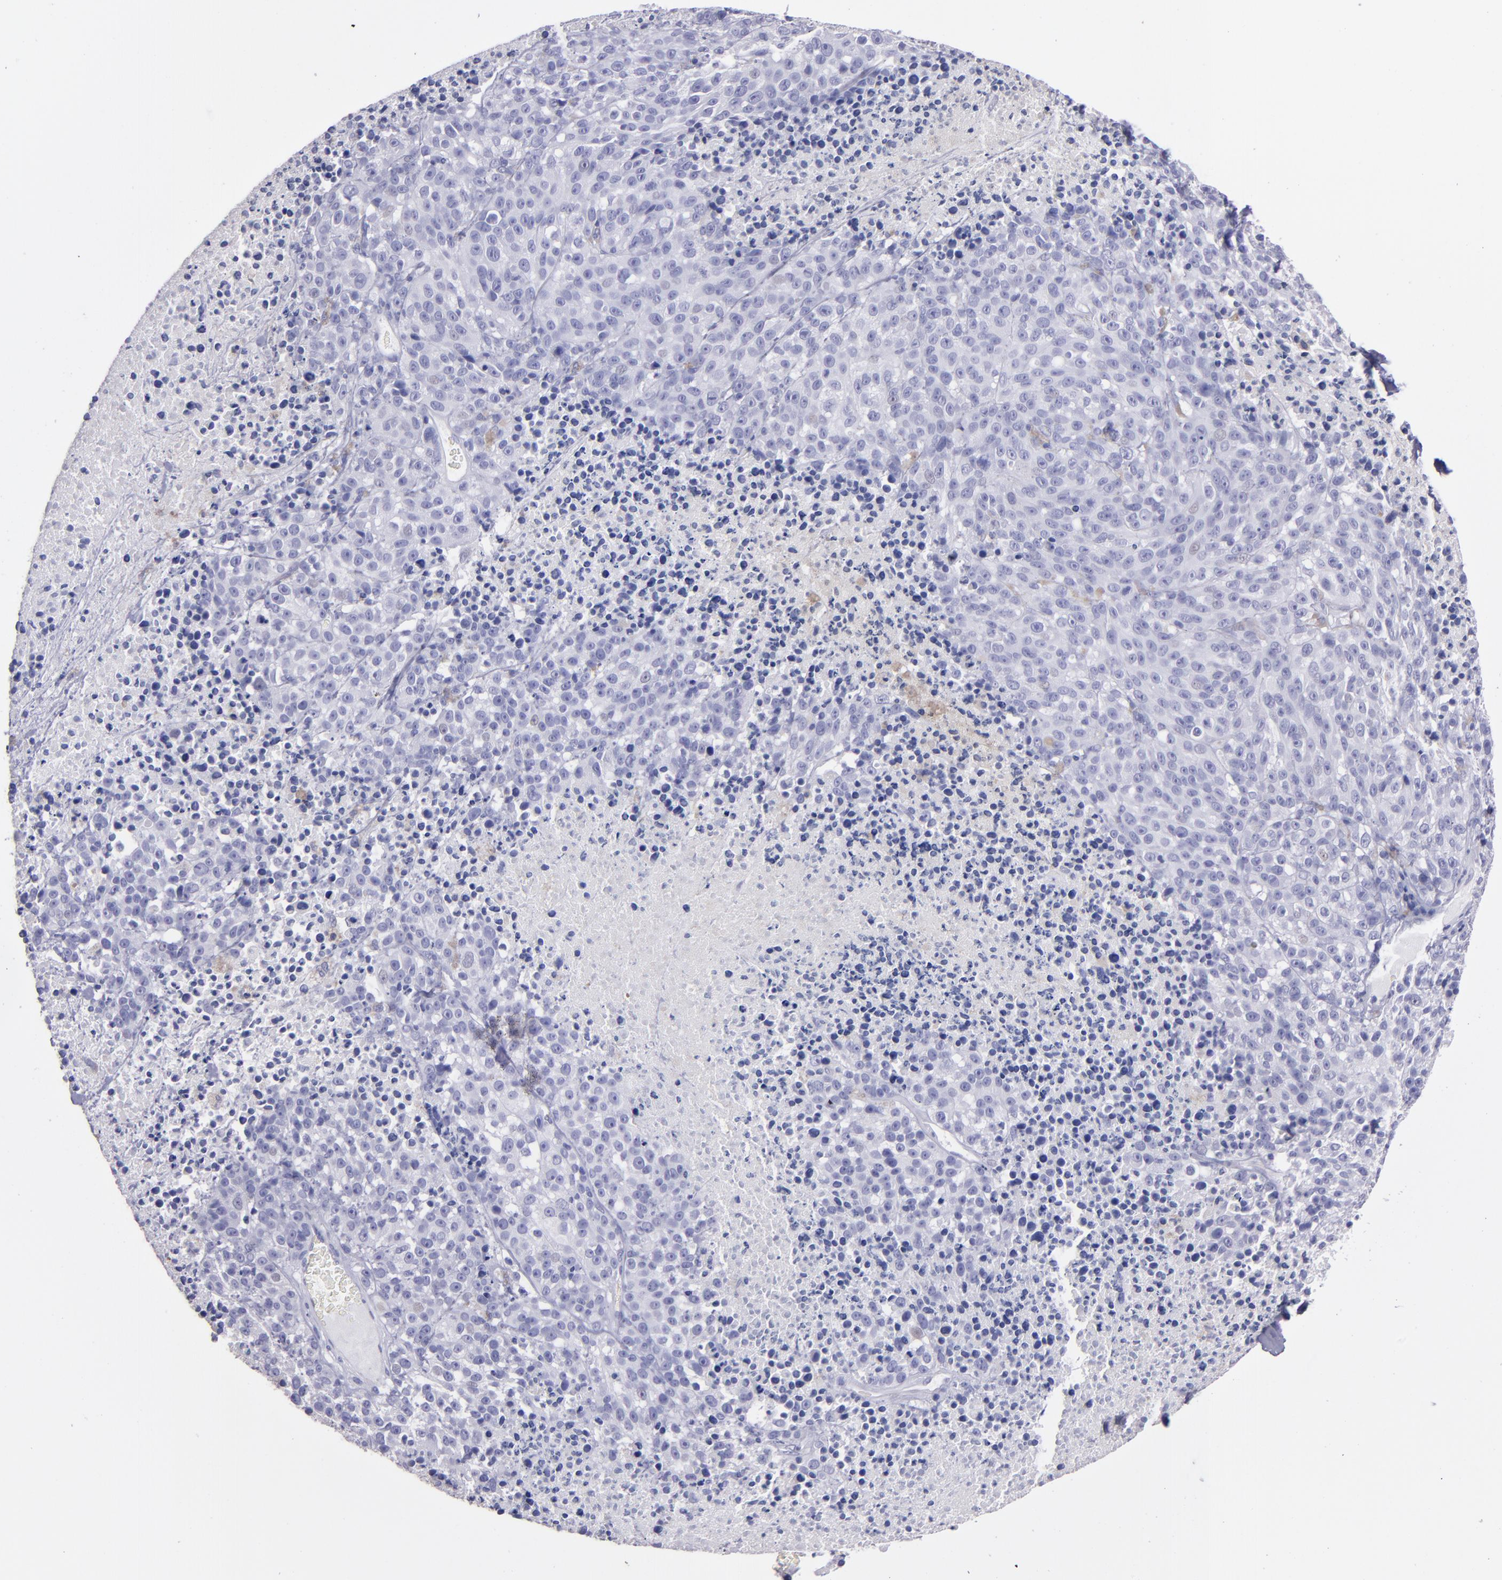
{"staining": {"intensity": "negative", "quantity": "none", "location": "none"}, "tissue": "melanoma", "cell_type": "Tumor cells", "image_type": "cancer", "snomed": [{"axis": "morphology", "description": "Malignant melanoma, Metastatic site"}, {"axis": "topography", "description": "Cerebral cortex"}], "caption": "Image shows no significant protein staining in tumor cells of malignant melanoma (metastatic site).", "gene": "TG", "patient": {"sex": "female", "age": 52}}